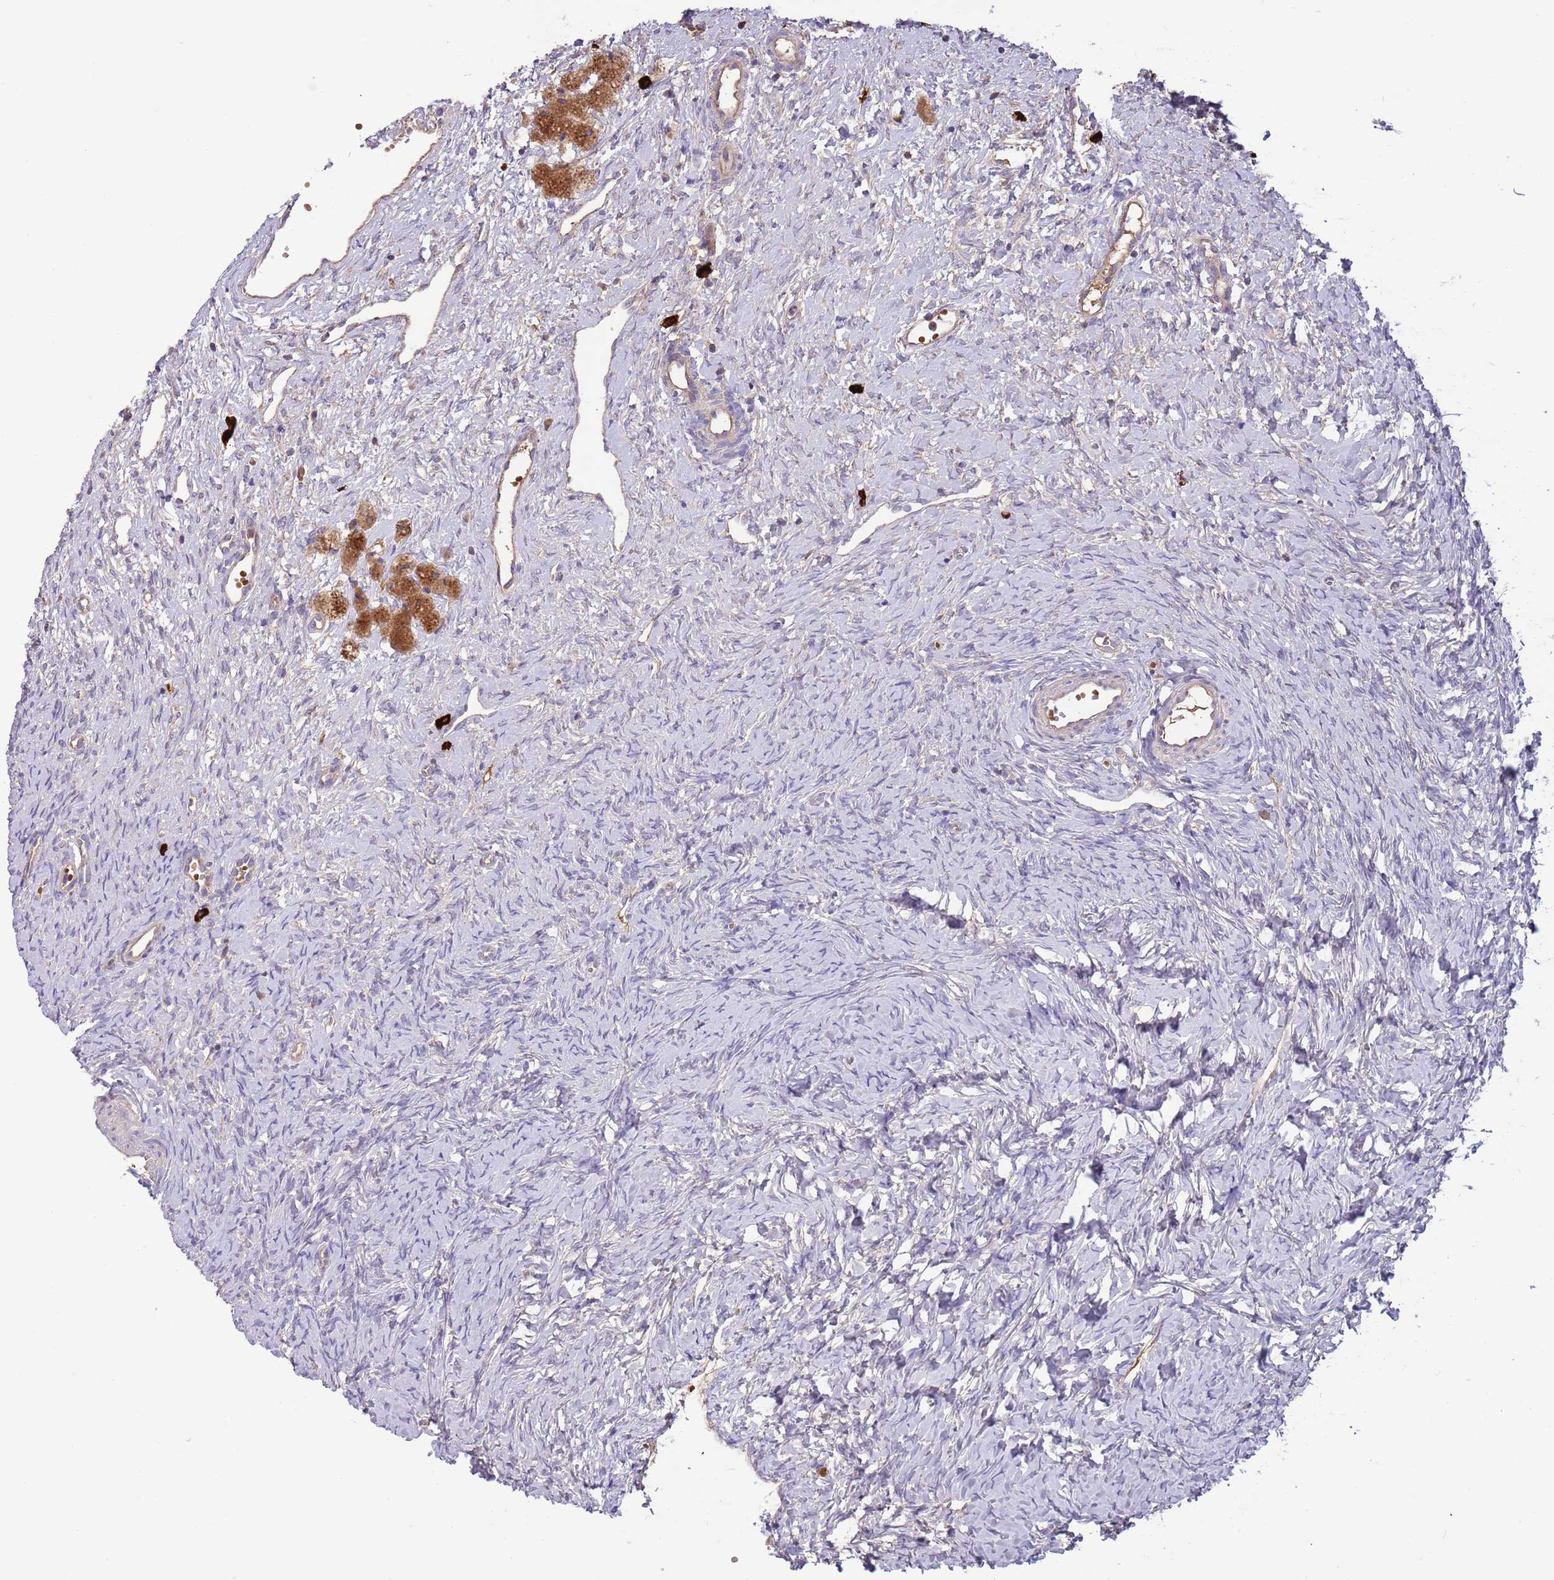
{"staining": {"intensity": "weak", "quantity": ">75%", "location": "cytoplasmic/membranous"}, "tissue": "ovary", "cell_type": "Follicle cells", "image_type": "normal", "snomed": [{"axis": "morphology", "description": "Normal tissue, NOS"}, {"axis": "topography", "description": "Ovary"}], "caption": "DAB (3,3'-diaminobenzidine) immunohistochemical staining of unremarkable ovary demonstrates weak cytoplasmic/membranous protein staining in about >75% of follicle cells. (DAB = brown stain, brightfield microscopy at high magnification).", "gene": "TRMO", "patient": {"sex": "female", "age": 51}}